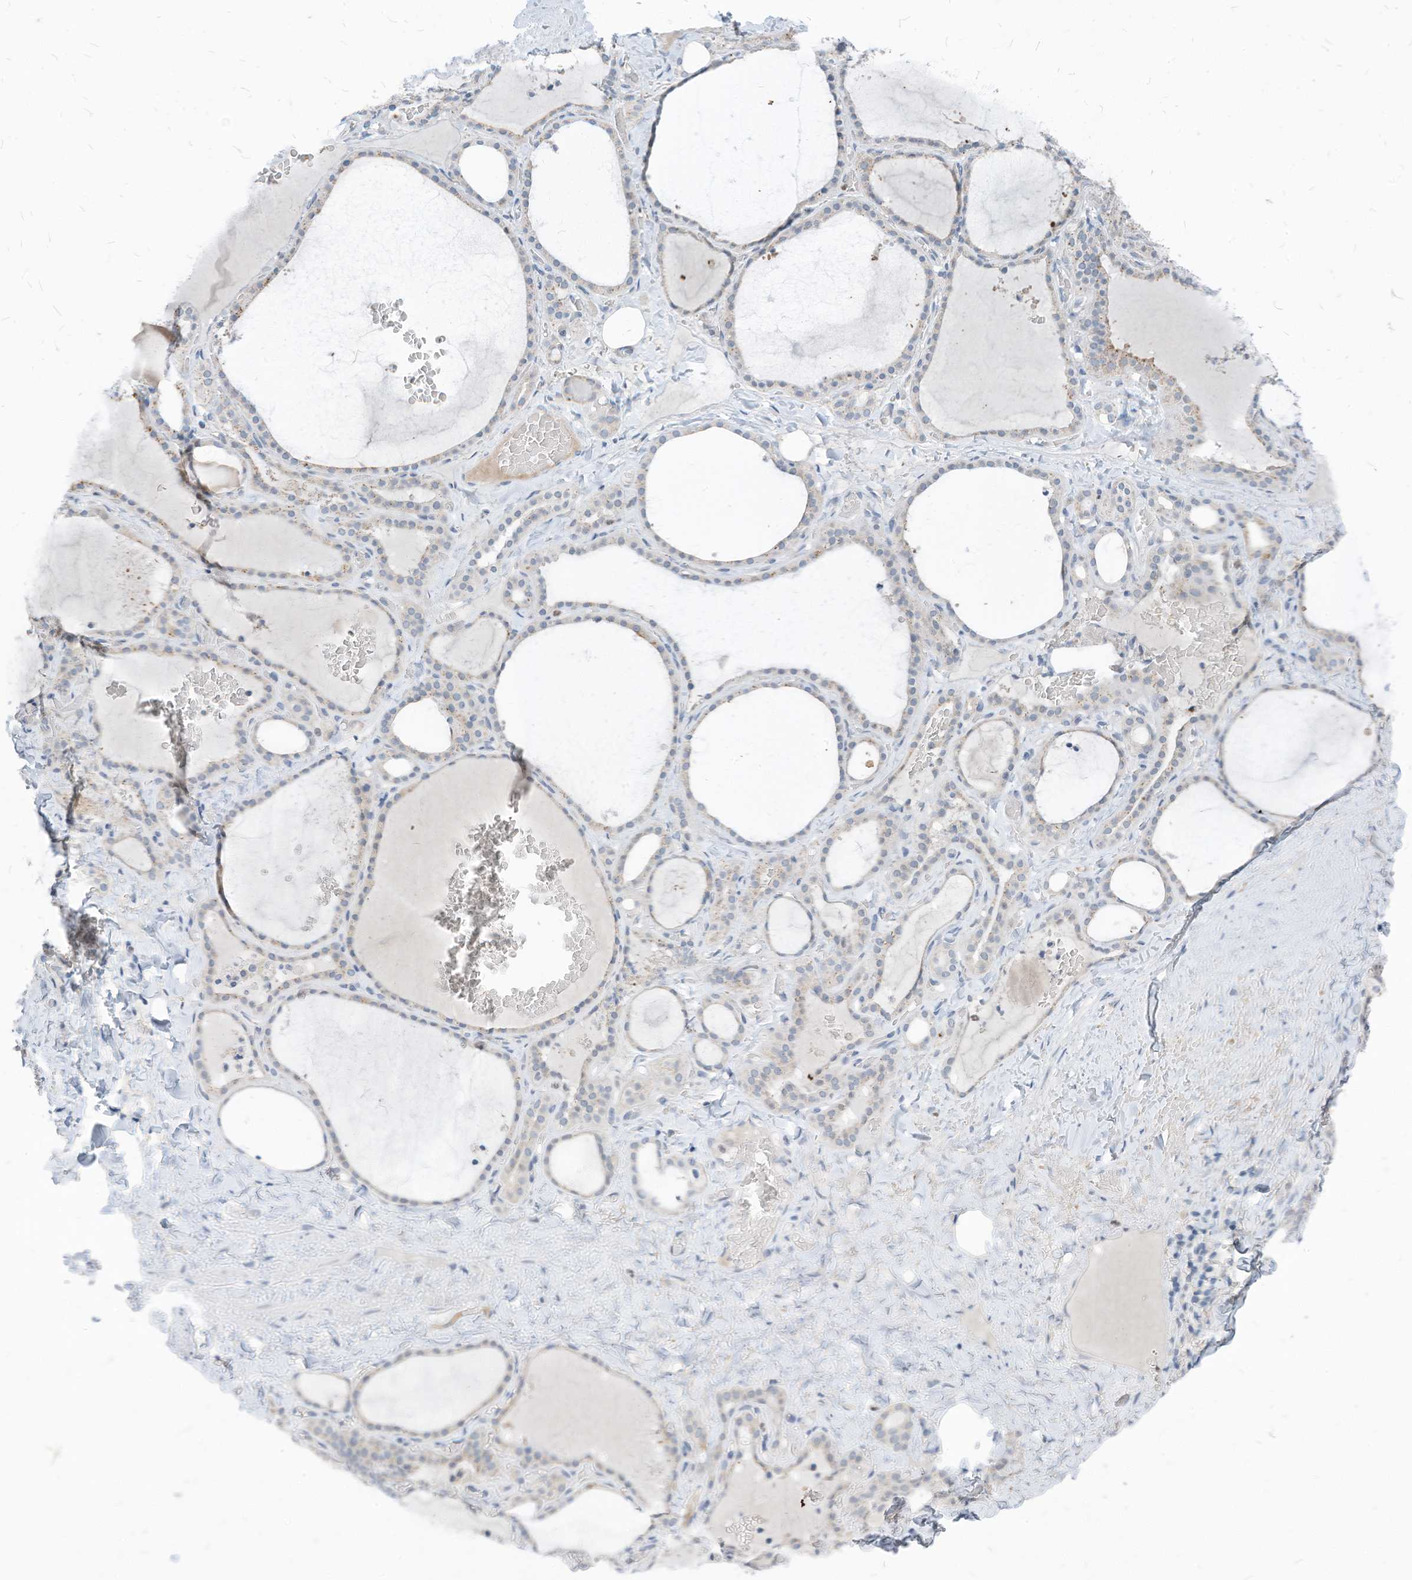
{"staining": {"intensity": "weak", "quantity": "25%-75%", "location": "cytoplasmic/membranous"}, "tissue": "thyroid gland", "cell_type": "Glandular cells", "image_type": "normal", "snomed": [{"axis": "morphology", "description": "Normal tissue, NOS"}, {"axis": "topography", "description": "Thyroid gland"}], "caption": "Glandular cells demonstrate low levels of weak cytoplasmic/membranous expression in approximately 25%-75% of cells in normal thyroid gland.", "gene": "CHMP2B", "patient": {"sex": "female", "age": 22}}